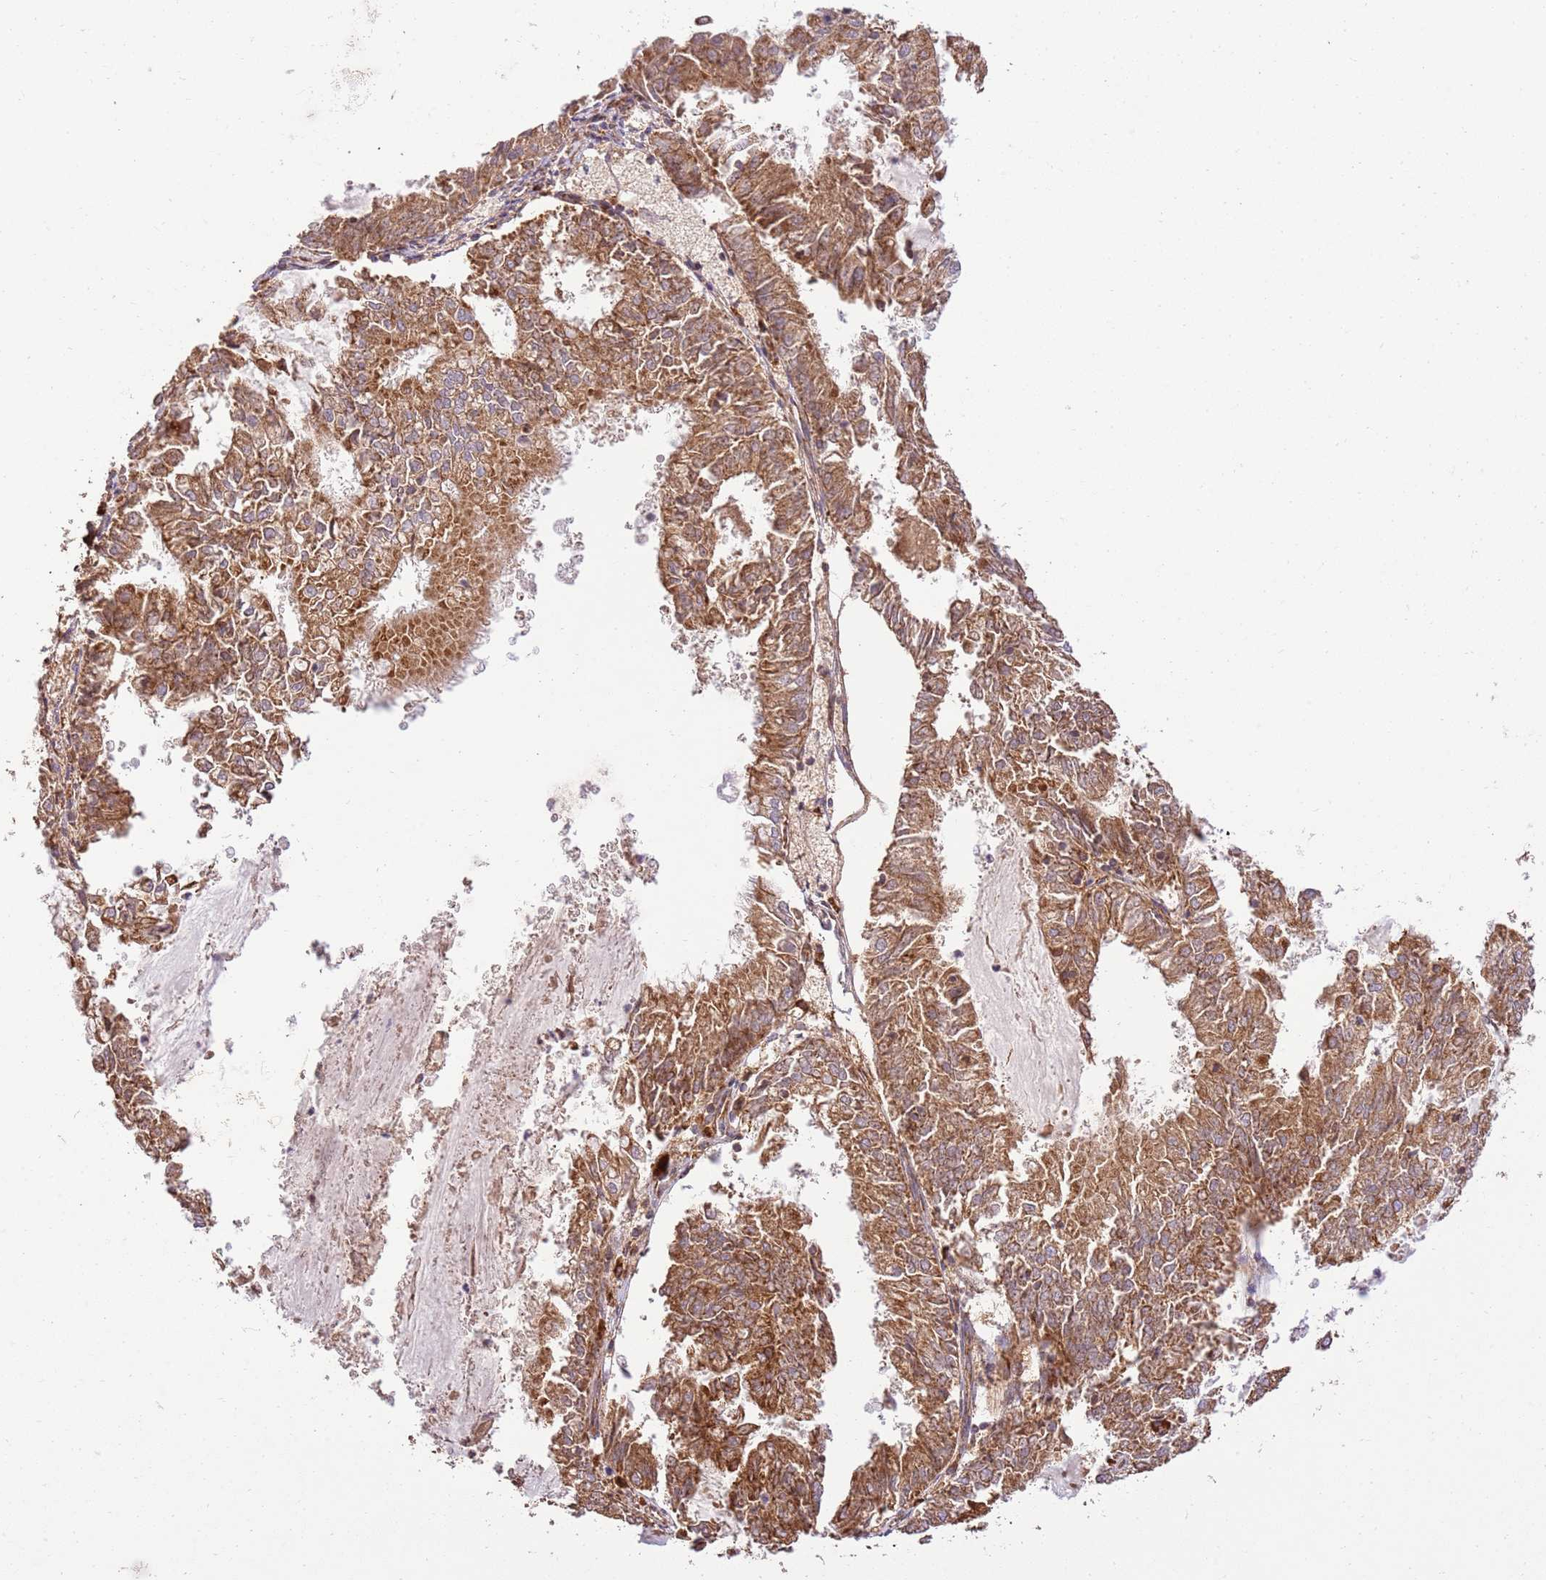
{"staining": {"intensity": "moderate", "quantity": ">75%", "location": "cytoplasmic/membranous"}, "tissue": "endometrial cancer", "cell_type": "Tumor cells", "image_type": "cancer", "snomed": [{"axis": "morphology", "description": "Adenocarcinoma, NOS"}, {"axis": "topography", "description": "Endometrium"}], "caption": "Tumor cells reveal moderate cytoplasmic/membranous expression in approximately >75% of cells in adenocarcinoma (endometrial). The staining was performed using DAB (3,3'-diaminobenzidine) to visualize the protein expression in brown, while the nuclei were stained in blue with hematoxylin (Magnification: 20x).", "gene": "SPATA2L", "patient": {"sex": "female", "age": 57}}